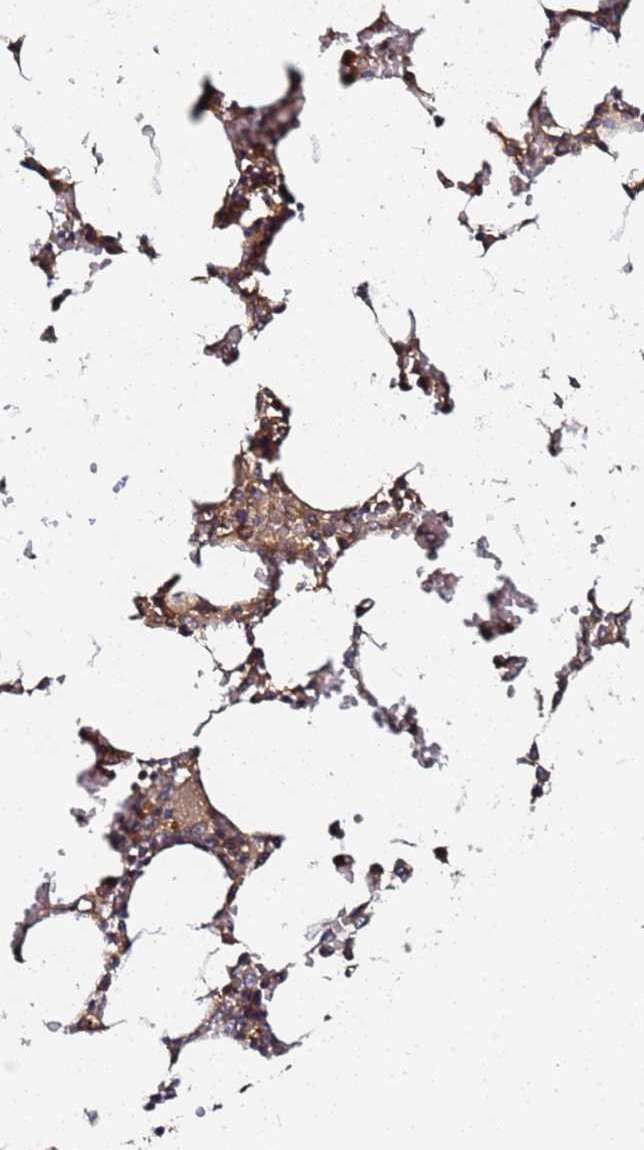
{"staining": {"intensity": "moderate", "quantity": ">75%", "location": "cytoplasmic/membranous"}, "tissue": "bone marrow", "cell_type": "Hematopoietic cells", "image_type": "normal", "snomed": [{"axis": "morphology", "description": "Normal tissue, NOS"}, {"axis": "topography", "description": "Bone marrow"}], "caption": "Approximately >75% of hematopoietic cells in normal human bone marrow reveal moderate cytoplasmic/membranous protein staining as visualized by brown immunohistochemical staining.", "gene": "LRRC69", "patient": {"sex": "male", "age": 64}}